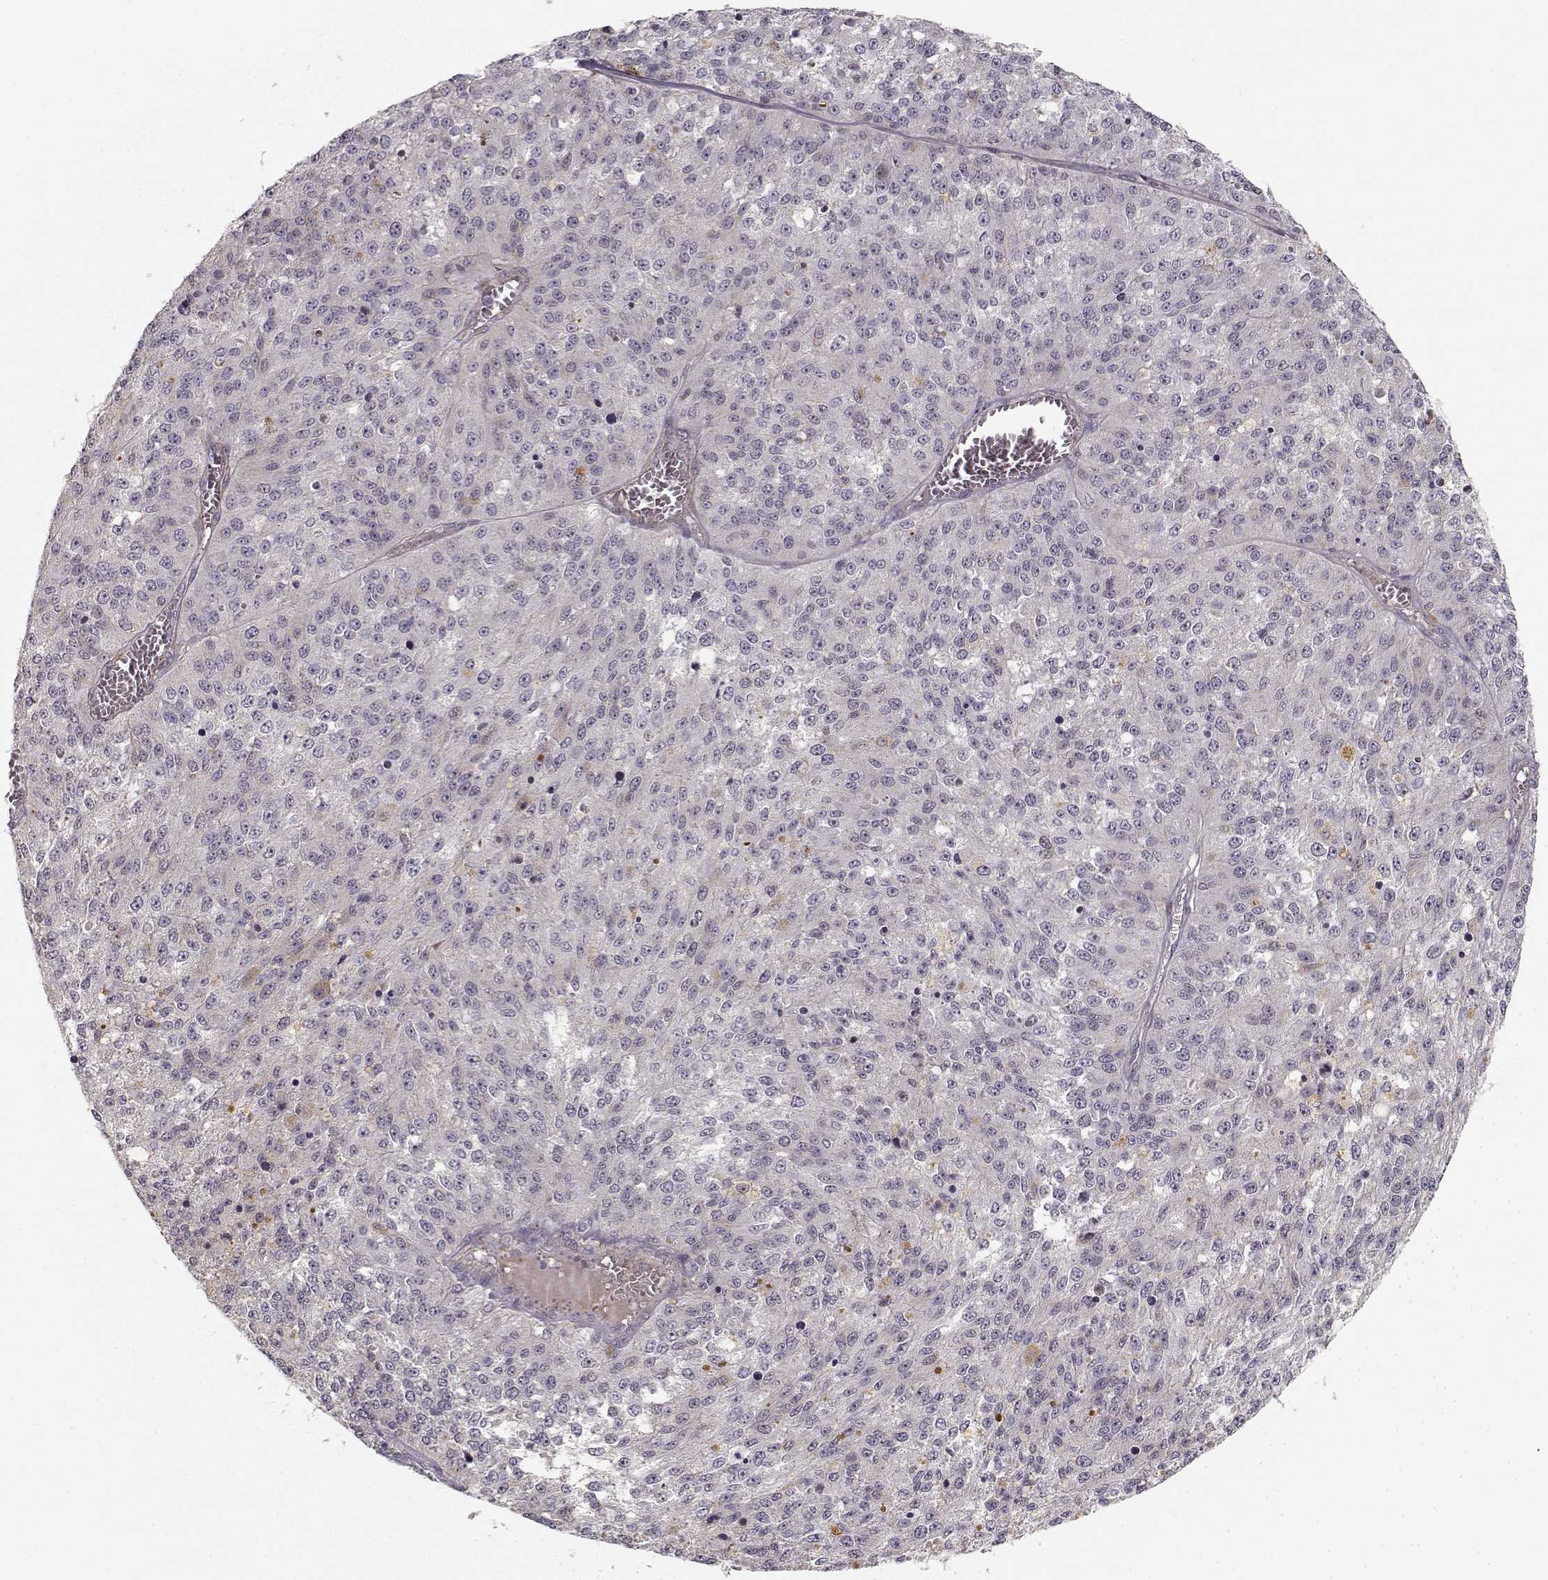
{"staining": {"intensity": "negative", "quantity": "none", "location": "none"}, "tissue": "melanoma", "cell_type": "Tumor cells", "image_type": "cancer", "snomed": [{"axis": "morphology", "description": "Malignant melanoma, Metastatic site"}, {"axis": "topography", "description": "Lymph node"}], "caption": "Malignant melanoma (metastatic site) stained for a protein using immunohistochemistry exhibits no staining tumor cells.", "gene": "RGS9BP", "patient": {"sex": "female", "age": 64}}